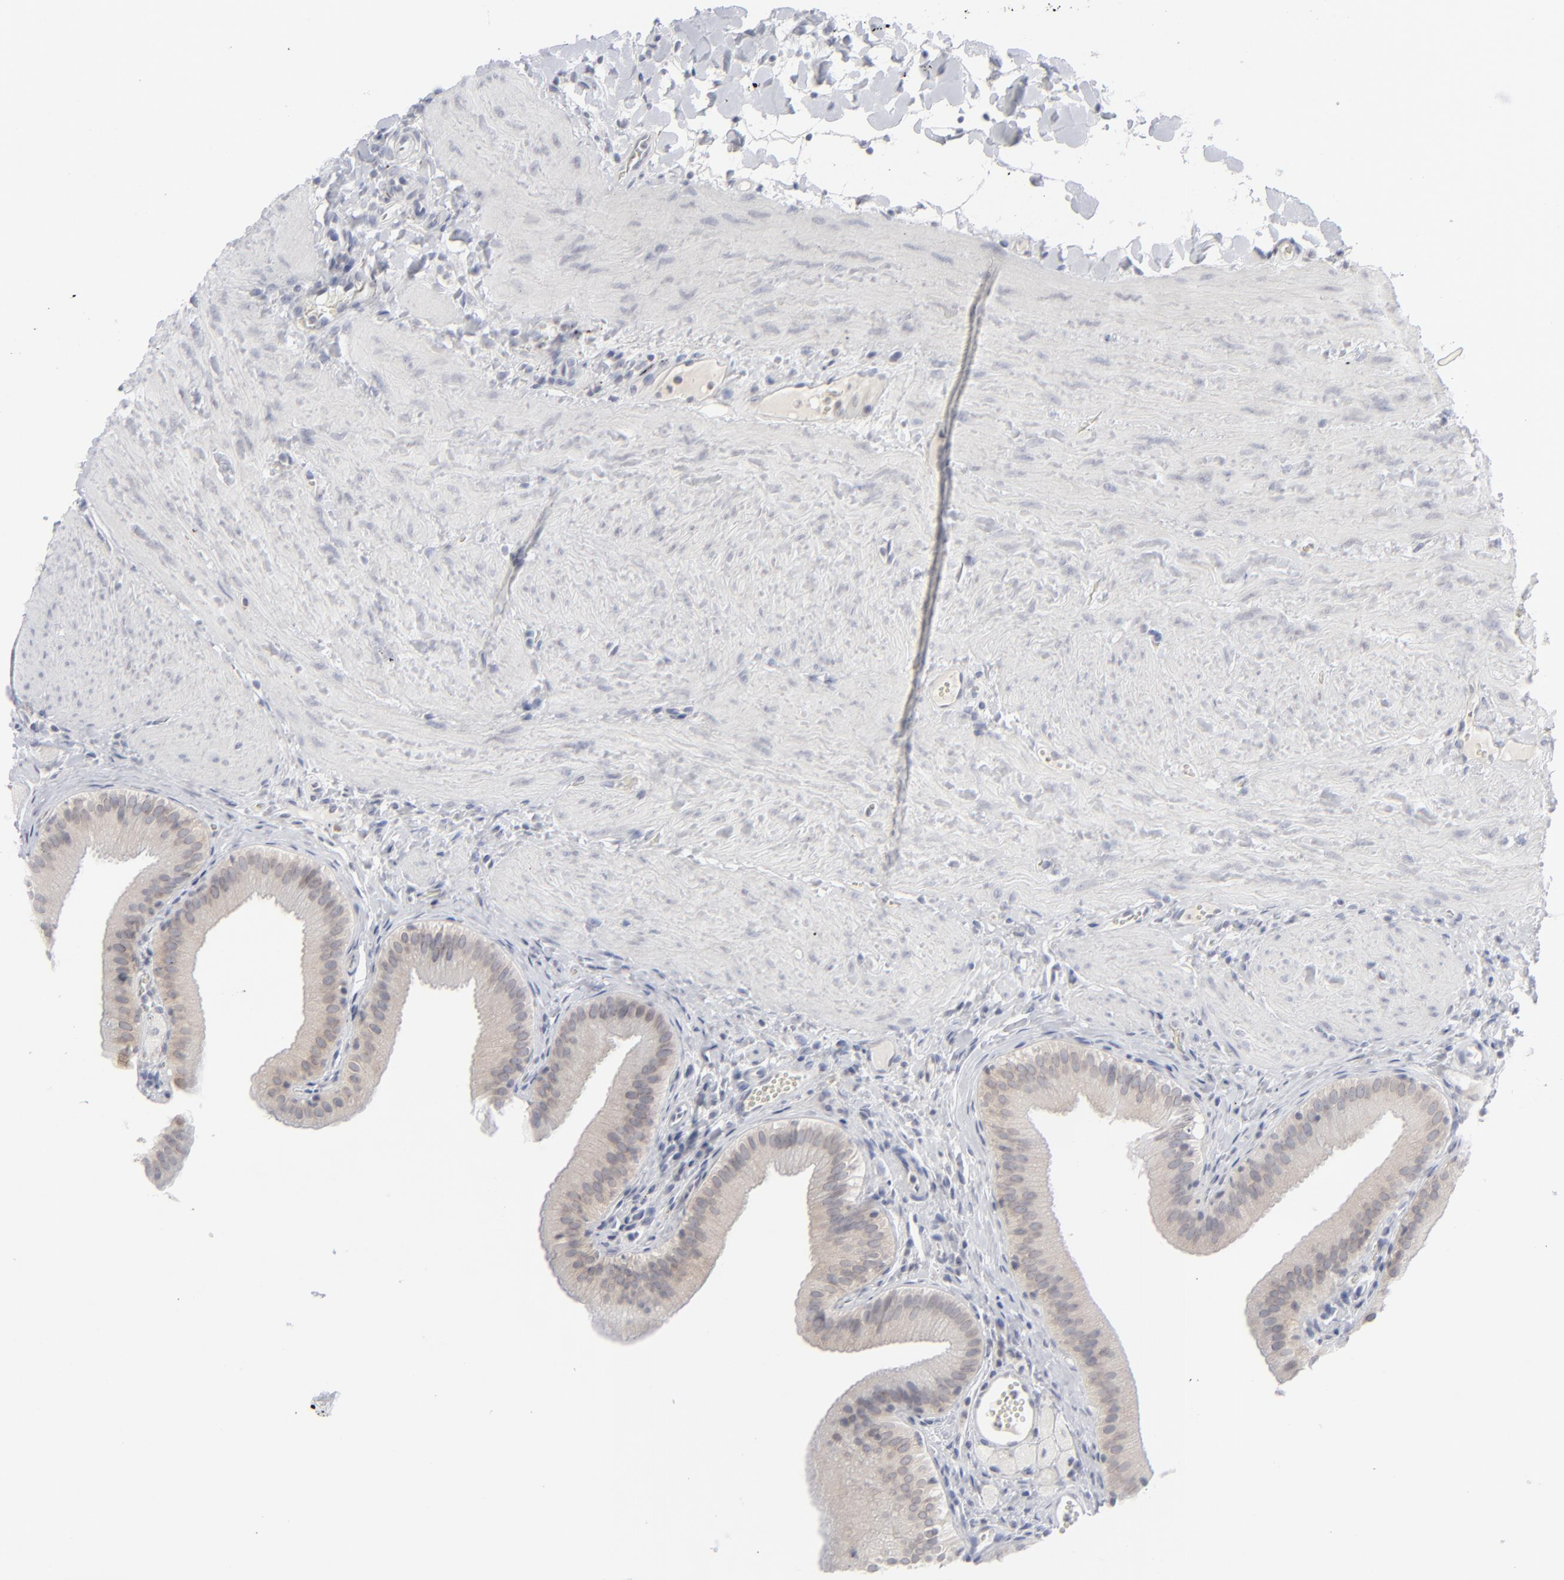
{"staining": {"intensity": "weak", "quantity": "25%-75%", "location": "cytoplasmic/membranous"}, "tissue": "gallbladder", "cell_type": "Glandular cells", "image_type": "normal", "snomed": [{"axis": "morphology", "description": "Normal tissue, NOS"}, {"axis": "topography", "description": "Gallbladder"}], "caption": "Protein staining of benign gallbladder demonstrates weak cytoplasmic/membranous positivity in about 25%-75% of glandular cells. Immunohistochemistry stains the protein of interest in brown and the nuclei are stained blue.", "gene": "NUP88", "patient": {"sex": "female", "age": 24}}